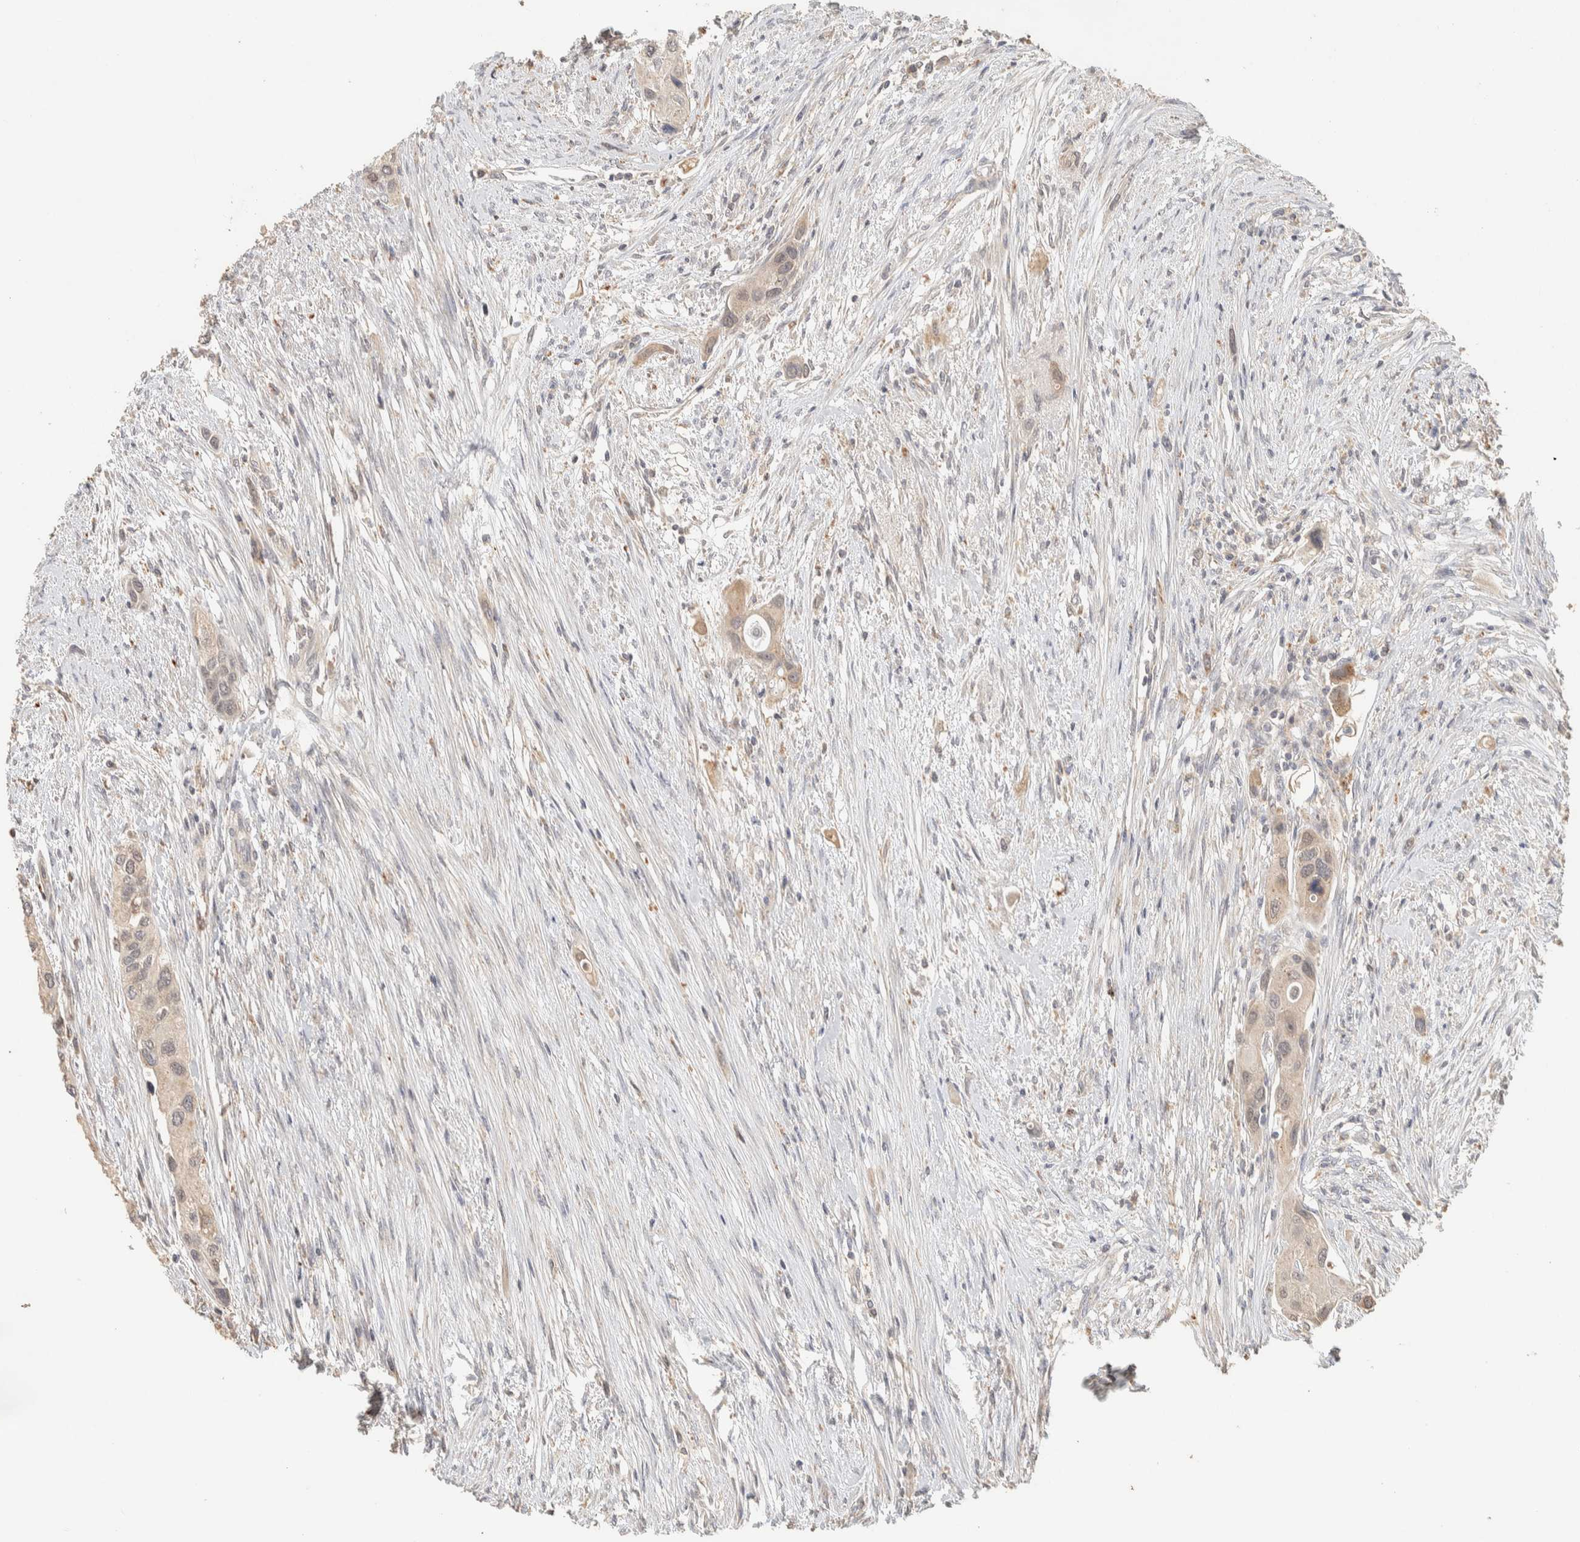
{"staining": {"intensity": "weak", "quantity": "<25%", "location": "cytoplasmic/membranous"}, "tissue": "urothelial cancer", "cell_type": "Tumor cells", "image_type": "cancer", "snomed": [{"axis": "morphology", "description": "Urothelial carcinoma, High grade"}, {"axis": "topography", "description": "Urinary bladder"}], "caption": "Immunohistochemistry of human high-grade urothelial carcinoma shows no expression in tumor cells.", "gene": "ITPA", "patient": {"sex": "female", "age": 56}}